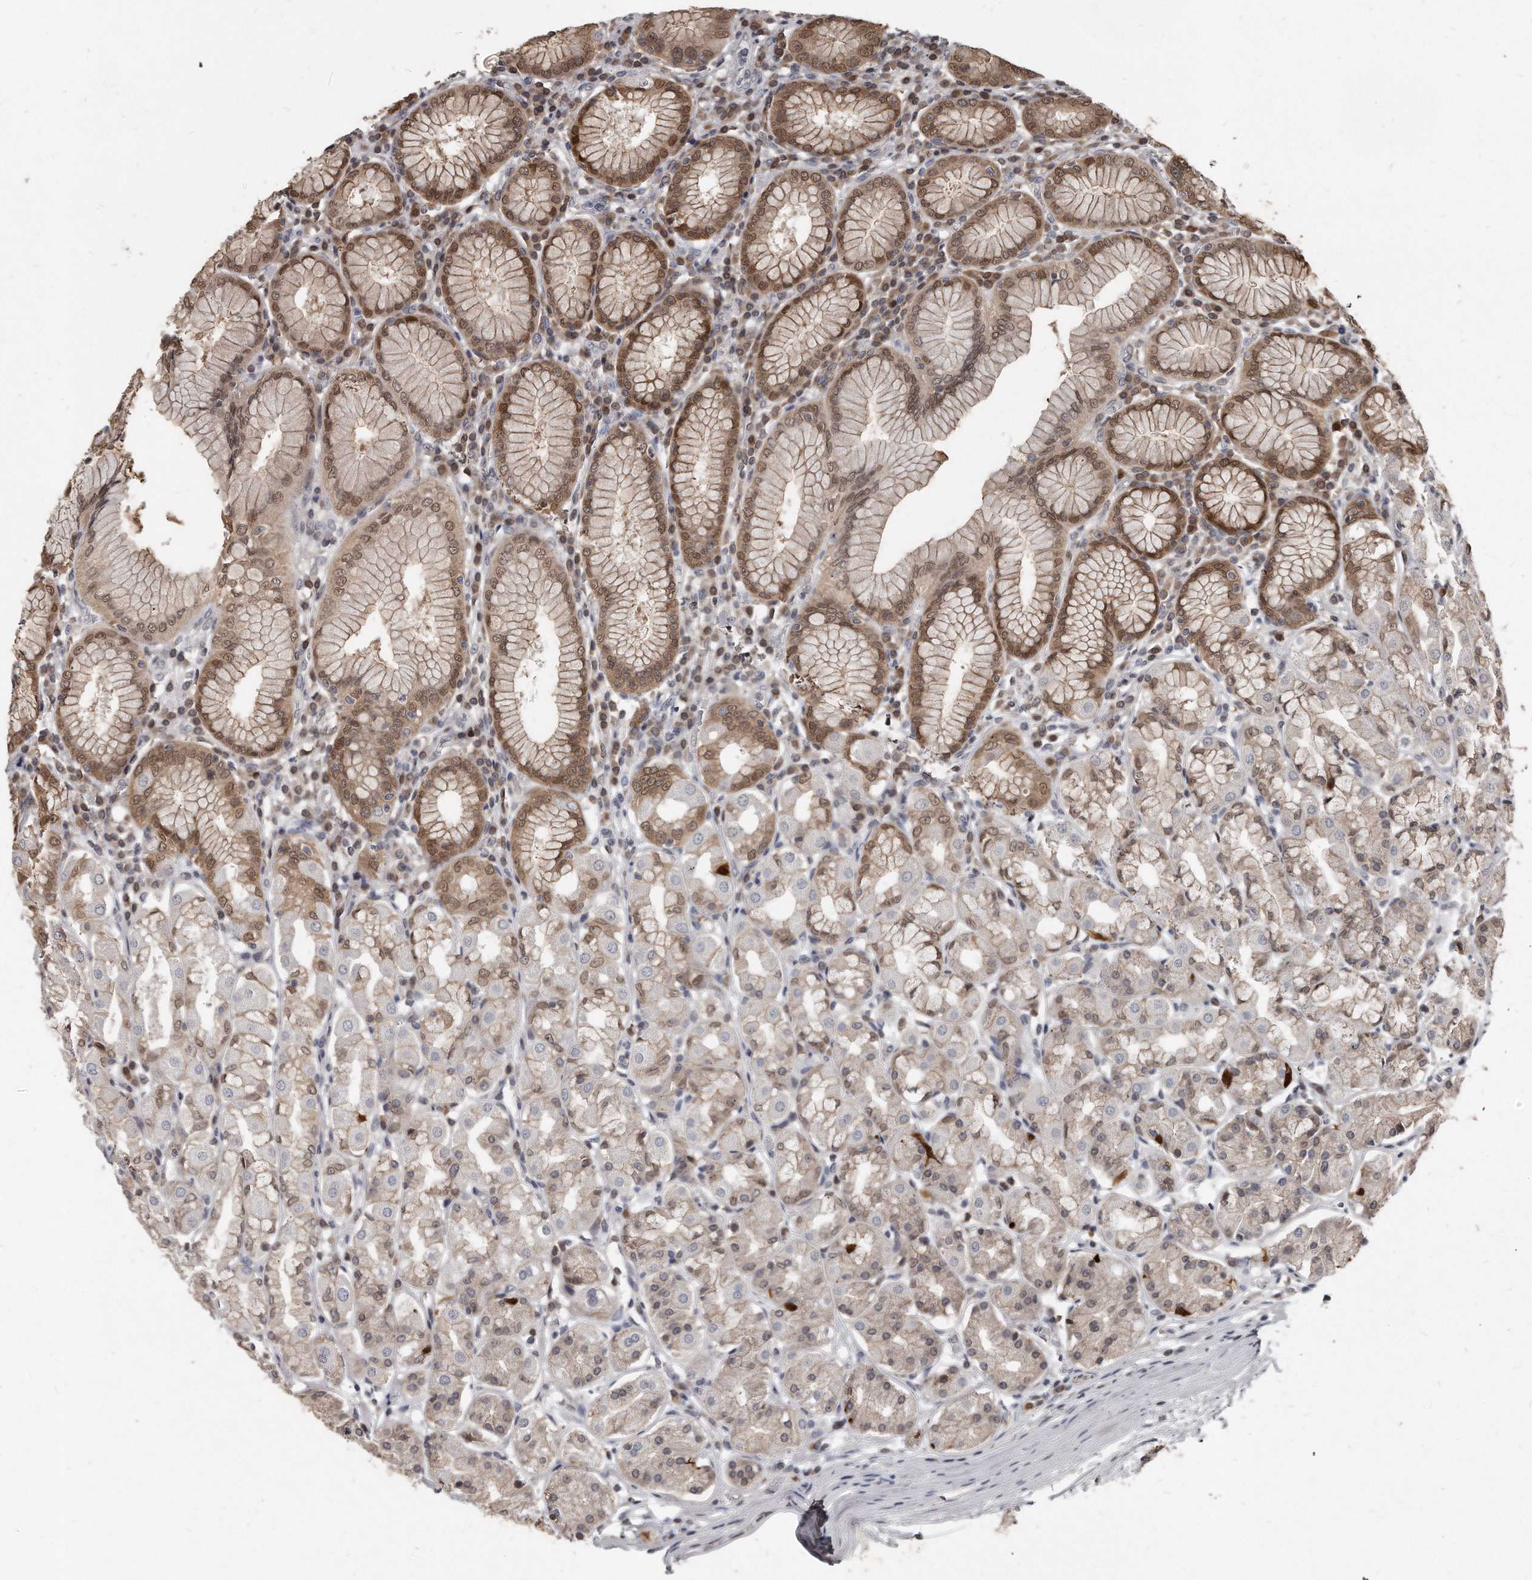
{"staining": {"intensity": "moderate", "quantity": "25%-75%", "location": "cytoplasmic/membranous,nuclear"}, "tissue": "stomach", "cell_type": "Glandular cells", "image_type": "normal", "snomed": [{"axis": "morphology", "description": "Normal tissue, NOS"}, {"axis": "topography", "description": "Stomach"}, {"axis": "topography", "description": "Stomach, lower"}], "caption": "DAB (3,3'-diaminobenzidine) immunohistochemical staining of benign human stomach displays moderate cytoplasmic/membranous,nuclear protein expression in about 25%-75% of glandular cells.", "gene": "GCH1", "patient": {"sex": "female", "age": 56}}